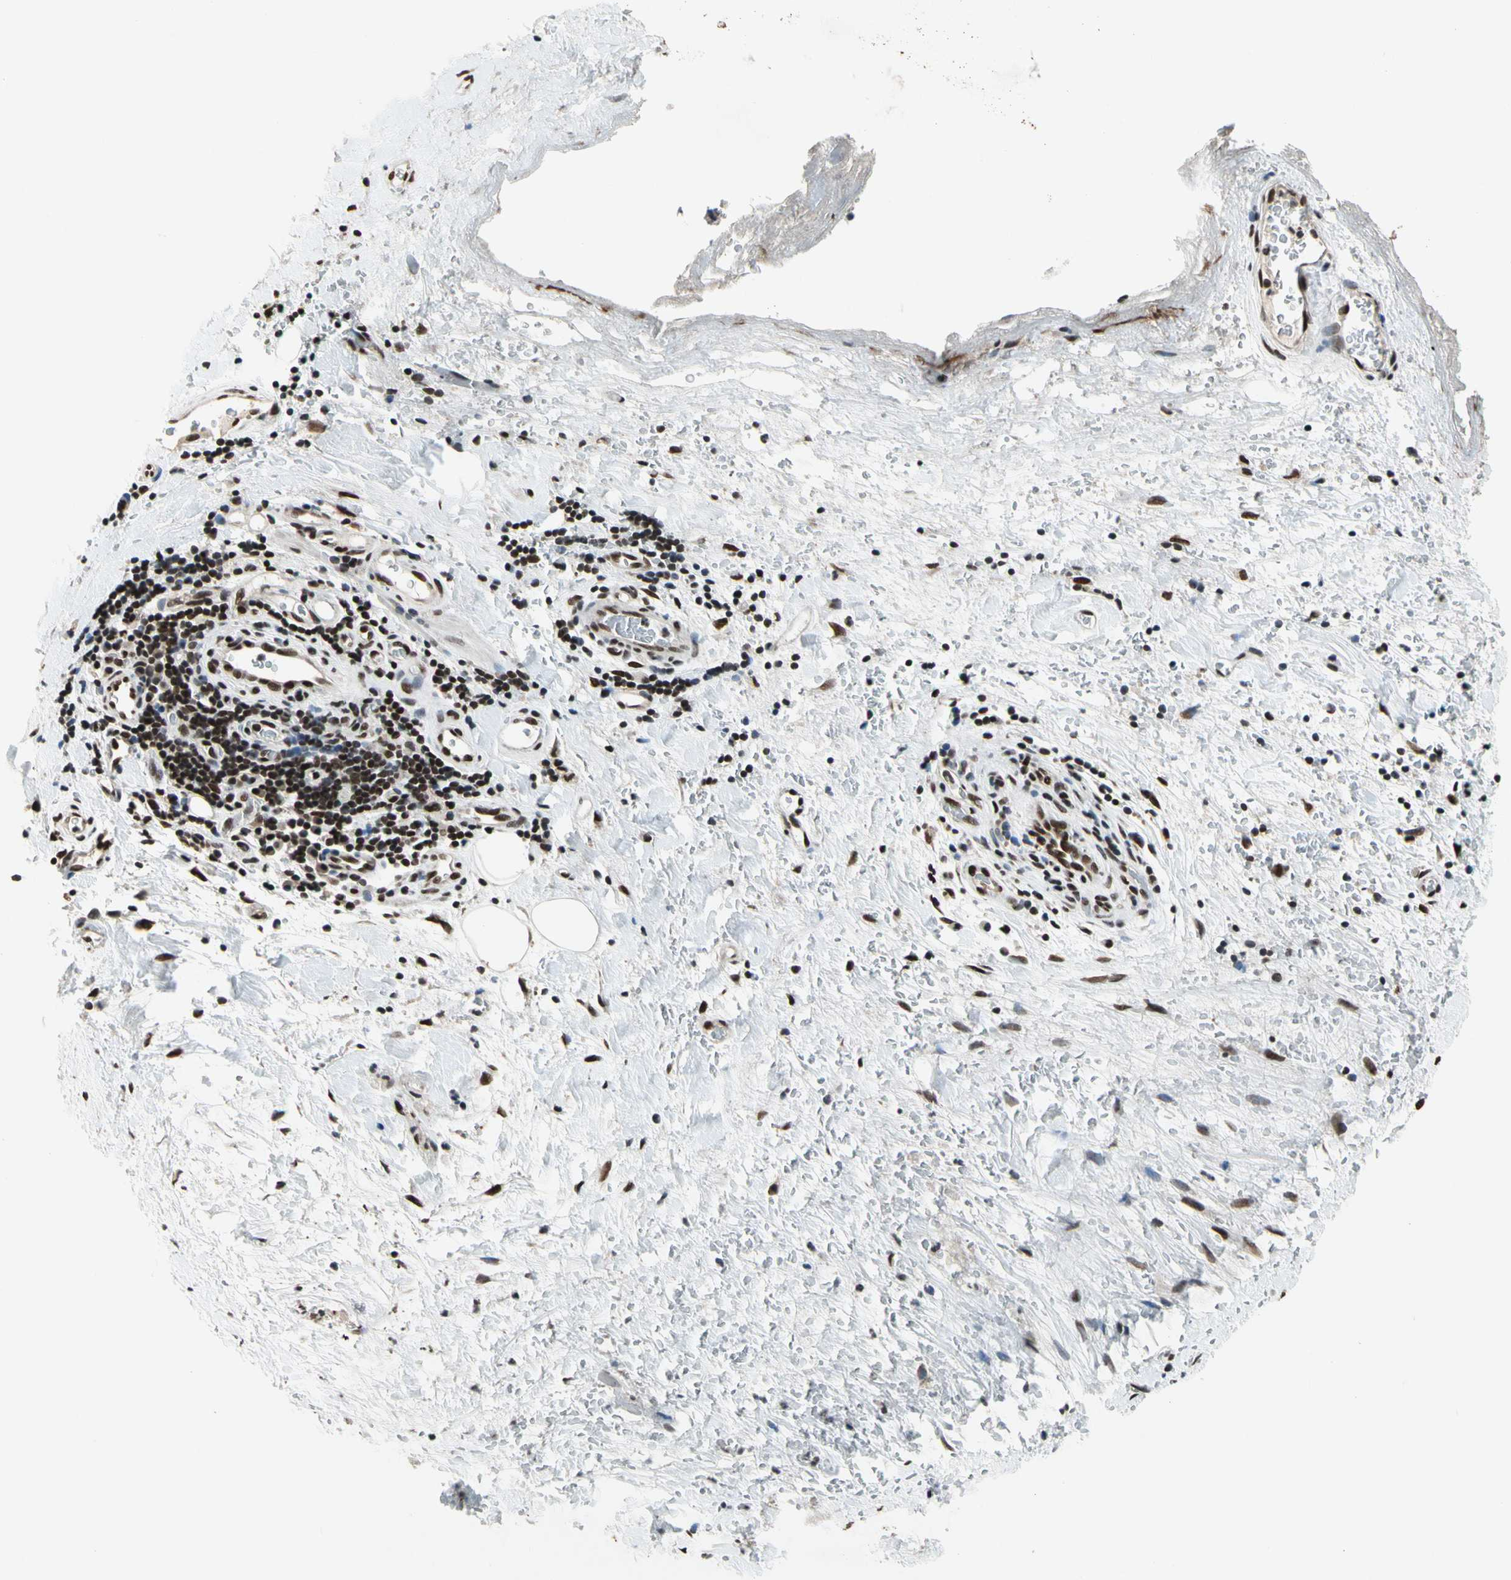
{"staining": {"intensity": "moderate", "quantity": ">75%", "location": "nuclear"}, "tissue": "liver cancer", "cell_type": "Tumor cells", "image_type": "cancer", "snomed": [{"axis": "morphology", "description": "Normal tissue, NOS"}, {"axis": "morphology", "description": "Cholangiocarcinoma"}, {"axis": "topography", "description": "Liver"}, {"axis": "topography", "description": "Peripheral nerve tissue"}], "caption": "Immunohistochemical staining of cholangiocarcinoma (liver) exhibits moderate nuclear protein staining in approximately >75% of tumor cells.", "gene": "RECQL", "patient": {"sex": "male", "age": 50}}